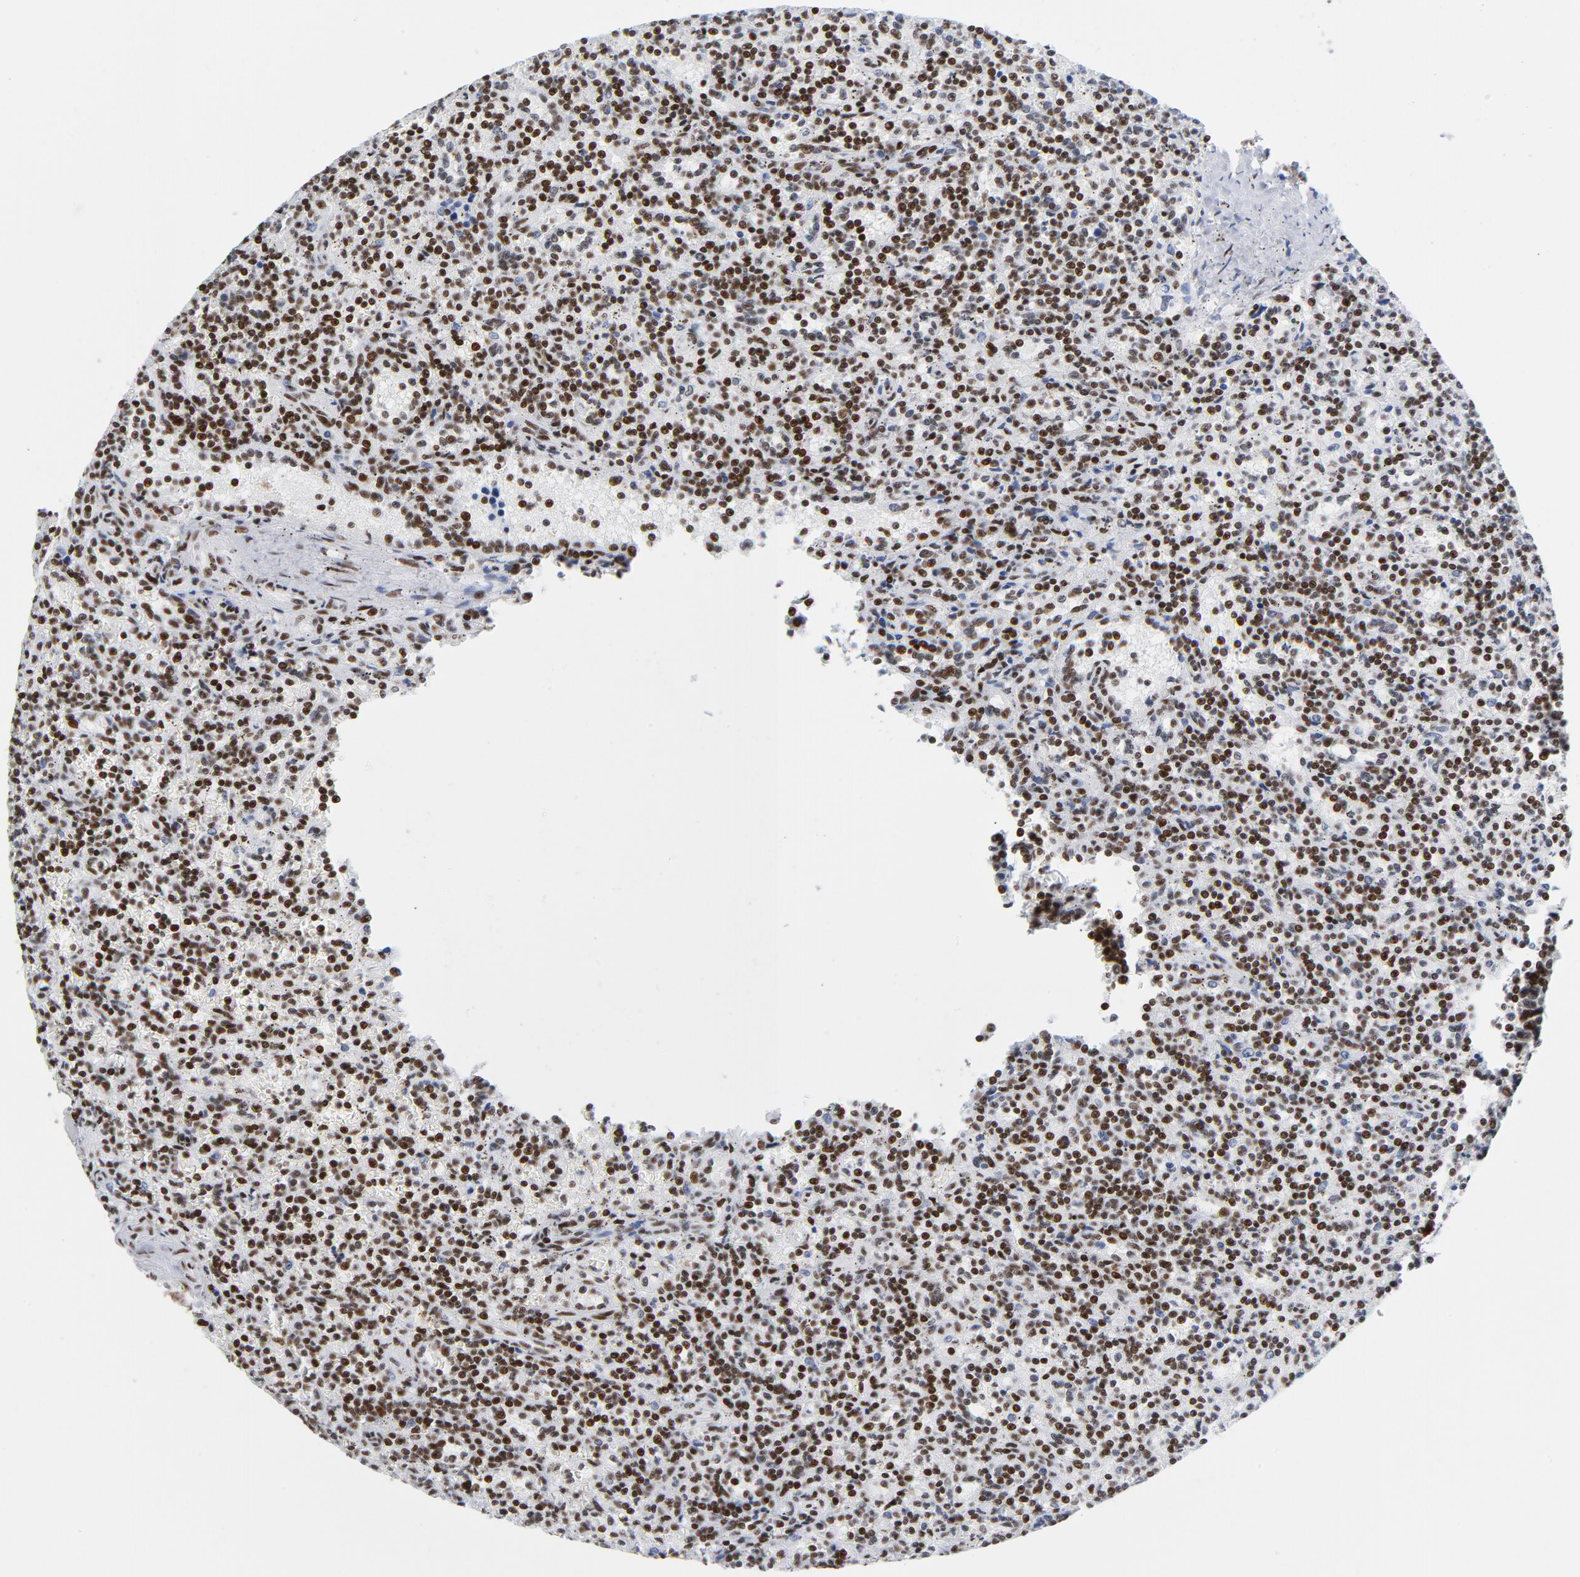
{"staining": {"intensity": "strong", "quantity": ">75%", "location": "nuclear"}, "tissue": "lymphoma", "cell_type": "Tumor cells", "image_type": "cancer", "snomed": [{"axis": "morphology", "description": "Malignant lymphoma, non-Hodgkin's type, Low grade"}, {"axis": "topography", "description": "Spleen"}], "caption": "Human lymphoma stained with a protein marker exhibits strong staining in tumor cells.", "gene": "XRCC5", "patient": {"sex": "male", "age": 73}}